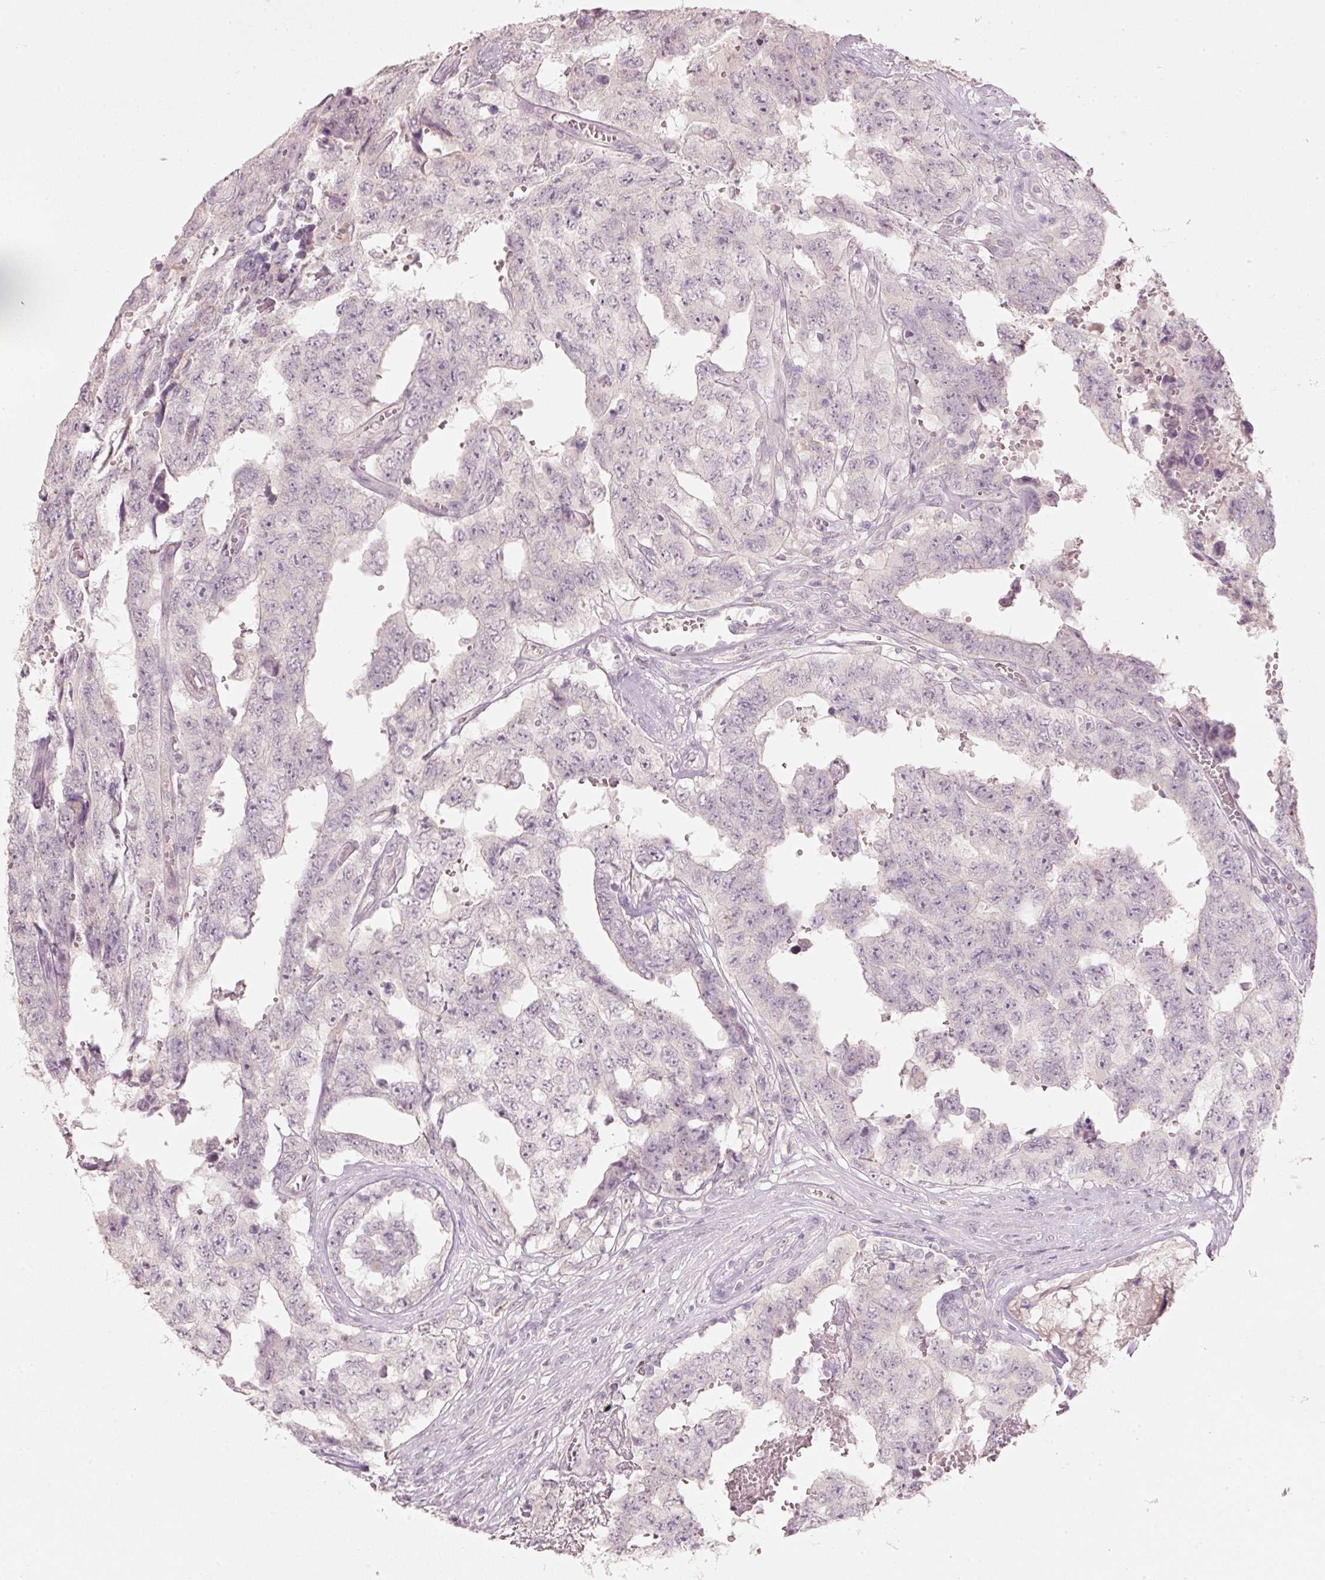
{"staining": {"intensity": "negative", "quantity": "none", "location": "none"}, "tissue": "testis cancer", "cell_type": "Tumor cells", "image_type": "cancer", "snomed": [{"axis": "morphology", "description": "Normal tissue, NOS"}, {"axis": "morphology", "description": "Carcinoma, Embryonal, NOS"}, {"axis": "topography", "description": "Testis"}, {"axis": "topography", "description": "Epididymis"}], "caption": "Tumor cells are negative for brown protein staining in testis cancer.", "gene": "STEAP1", "patient": {"sex": "male", "age": 25}}